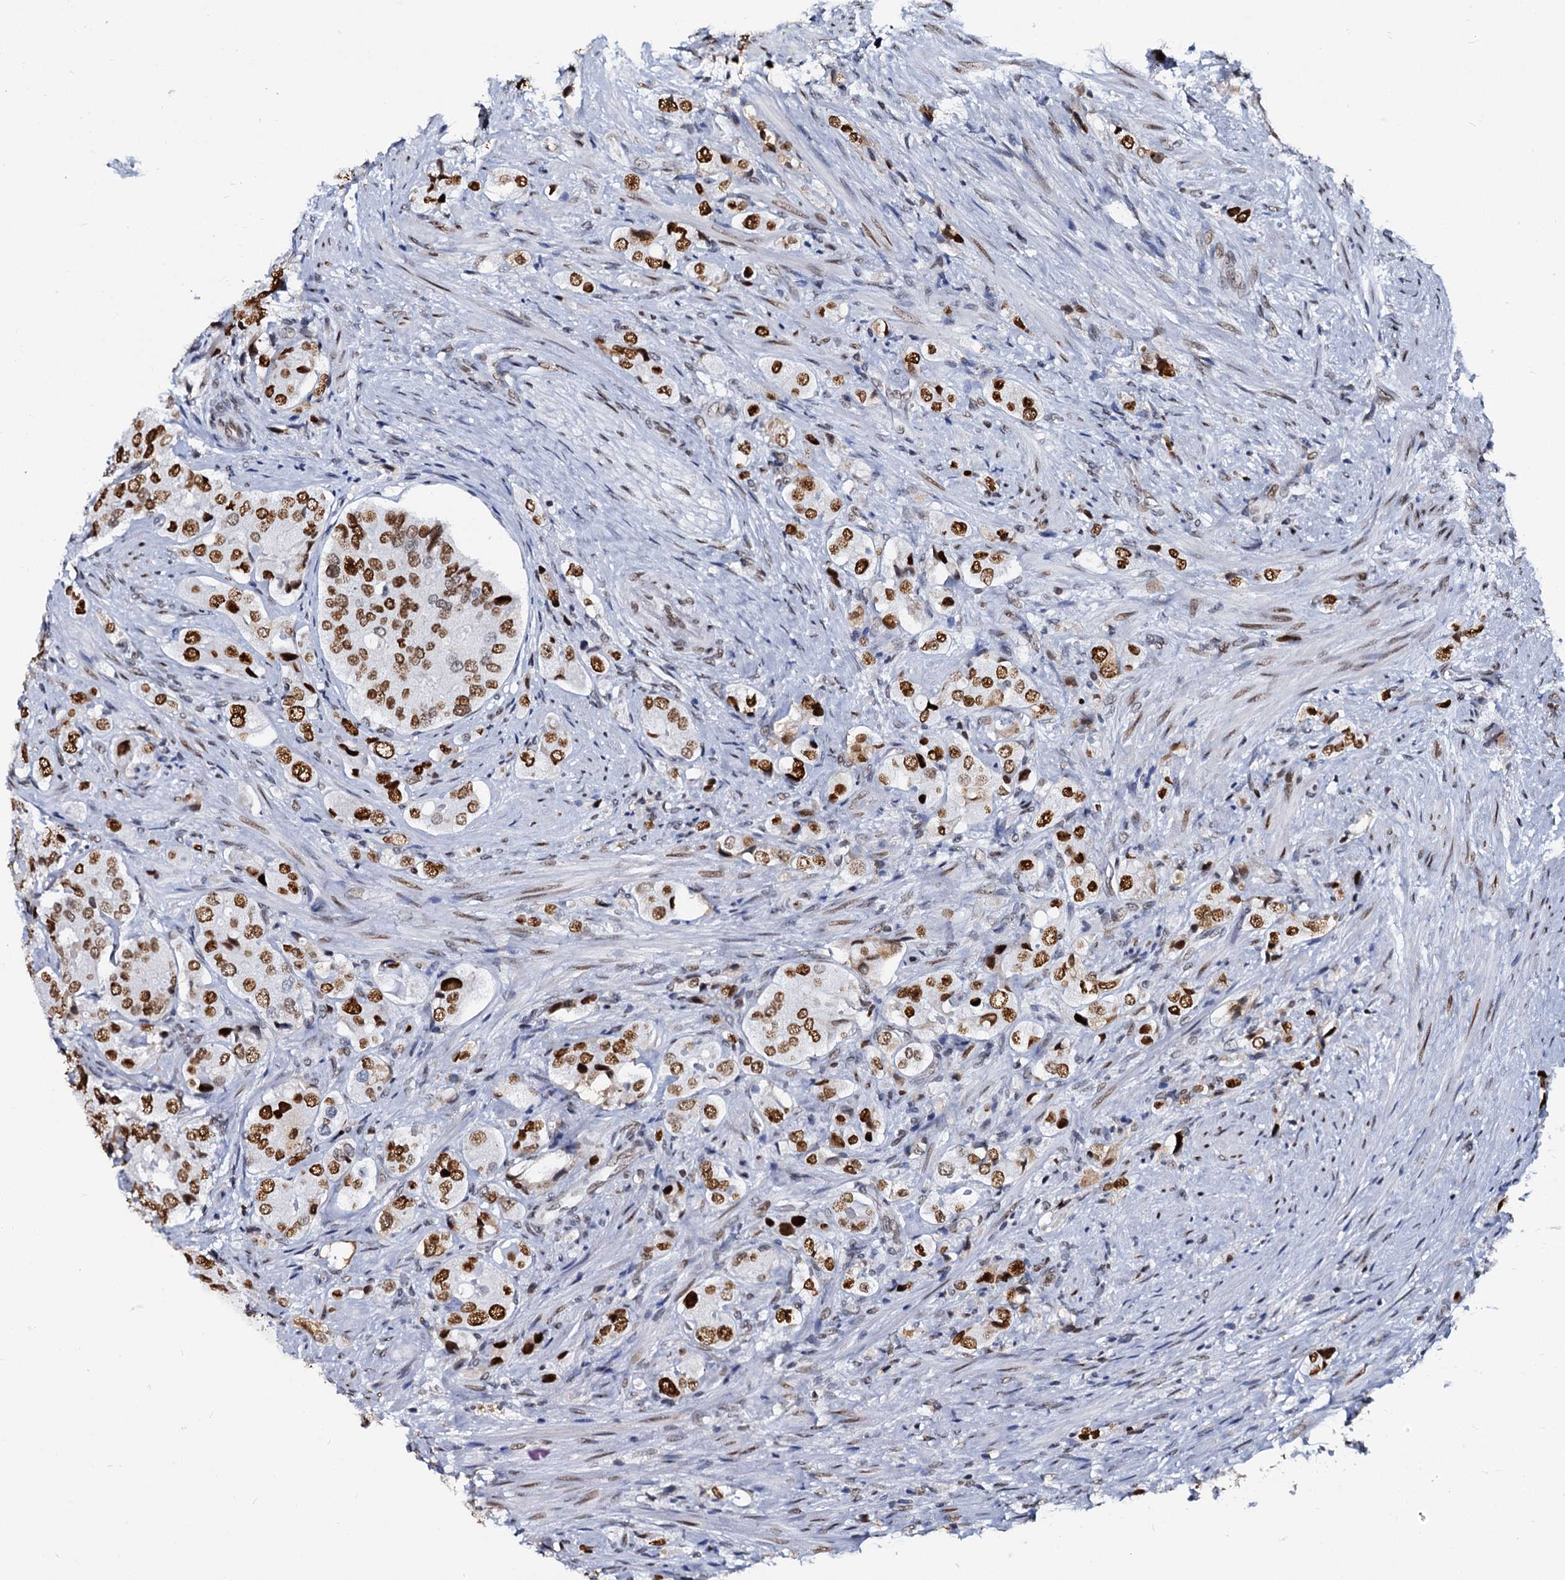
{"staining": {"intensity": "strong", "quantity": ">75%", "location": "nuclear"}, "tissue": "prostate cancer", "cell_type": "Tumor cells", "image_type": "cancer", "snomed": [{"axis": "morphology", "description": "Adenocarcinoma, High grade"}, {"axis": "topography", "description": "Prostate"}], "caption": "A high amount of strong nuclear staining is present in approximately >75% of tumor cells in adenocarcinoma (high-grade) (prostate) tissue.", "gene": "CMAS", "patient": {"sex": "male", "age": 65}}